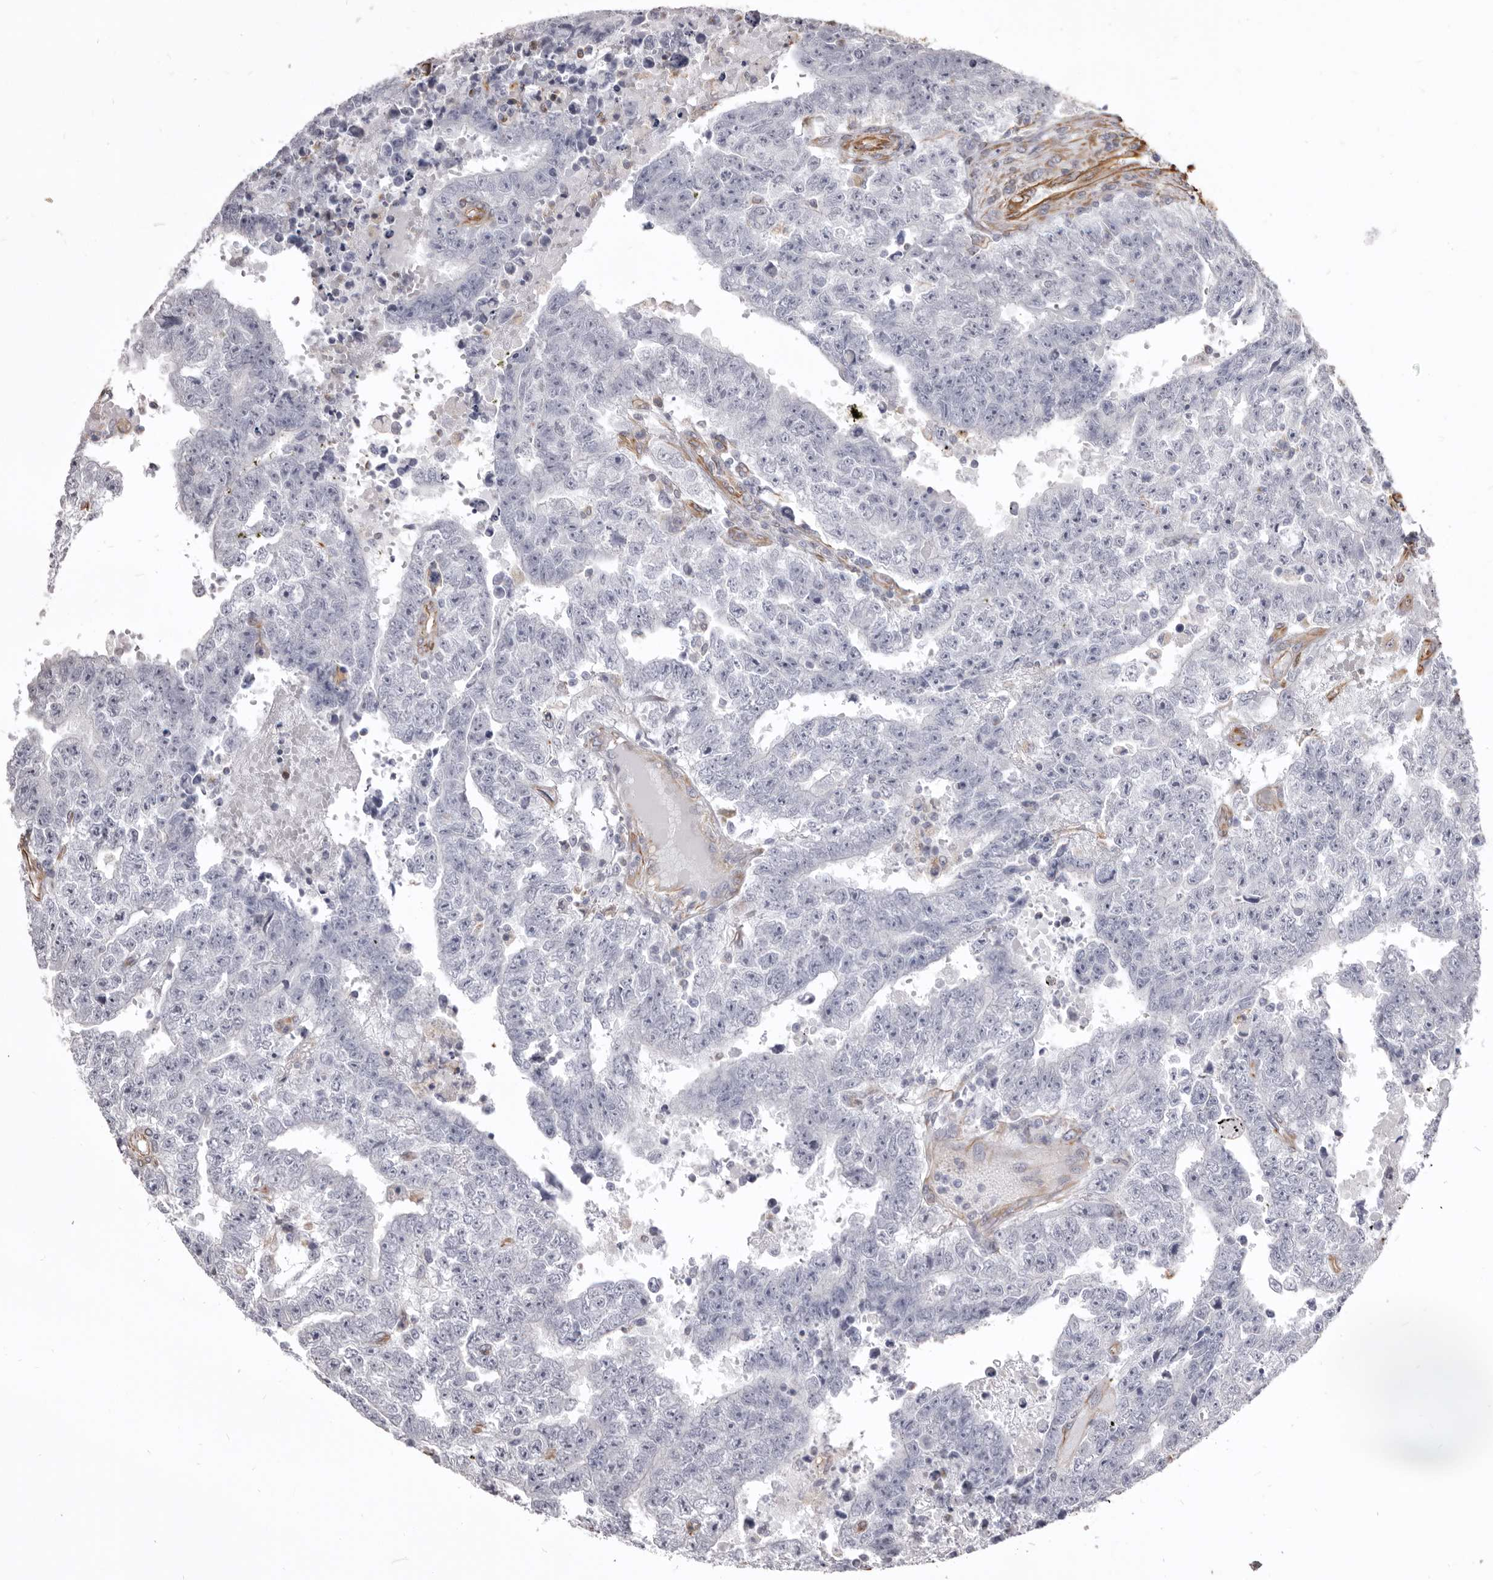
{"staining": {"intensity": "negative", "quantity": "none", "location": "none"}, "tissue": "testis cancer", "cell_type": "Tumor cells", "image_type": "cancer", "snomed": [{"axis": "morphology", "description": "Carcinoma, Embryonal, NOS"}, {"axis": "topography", "description": "Testis"}], "caption": "Tumor cells show no significant staining in embryonal carcinoma (testis).", "gene": "MTURN", "patient": {"sex": "male", "age": 25}}